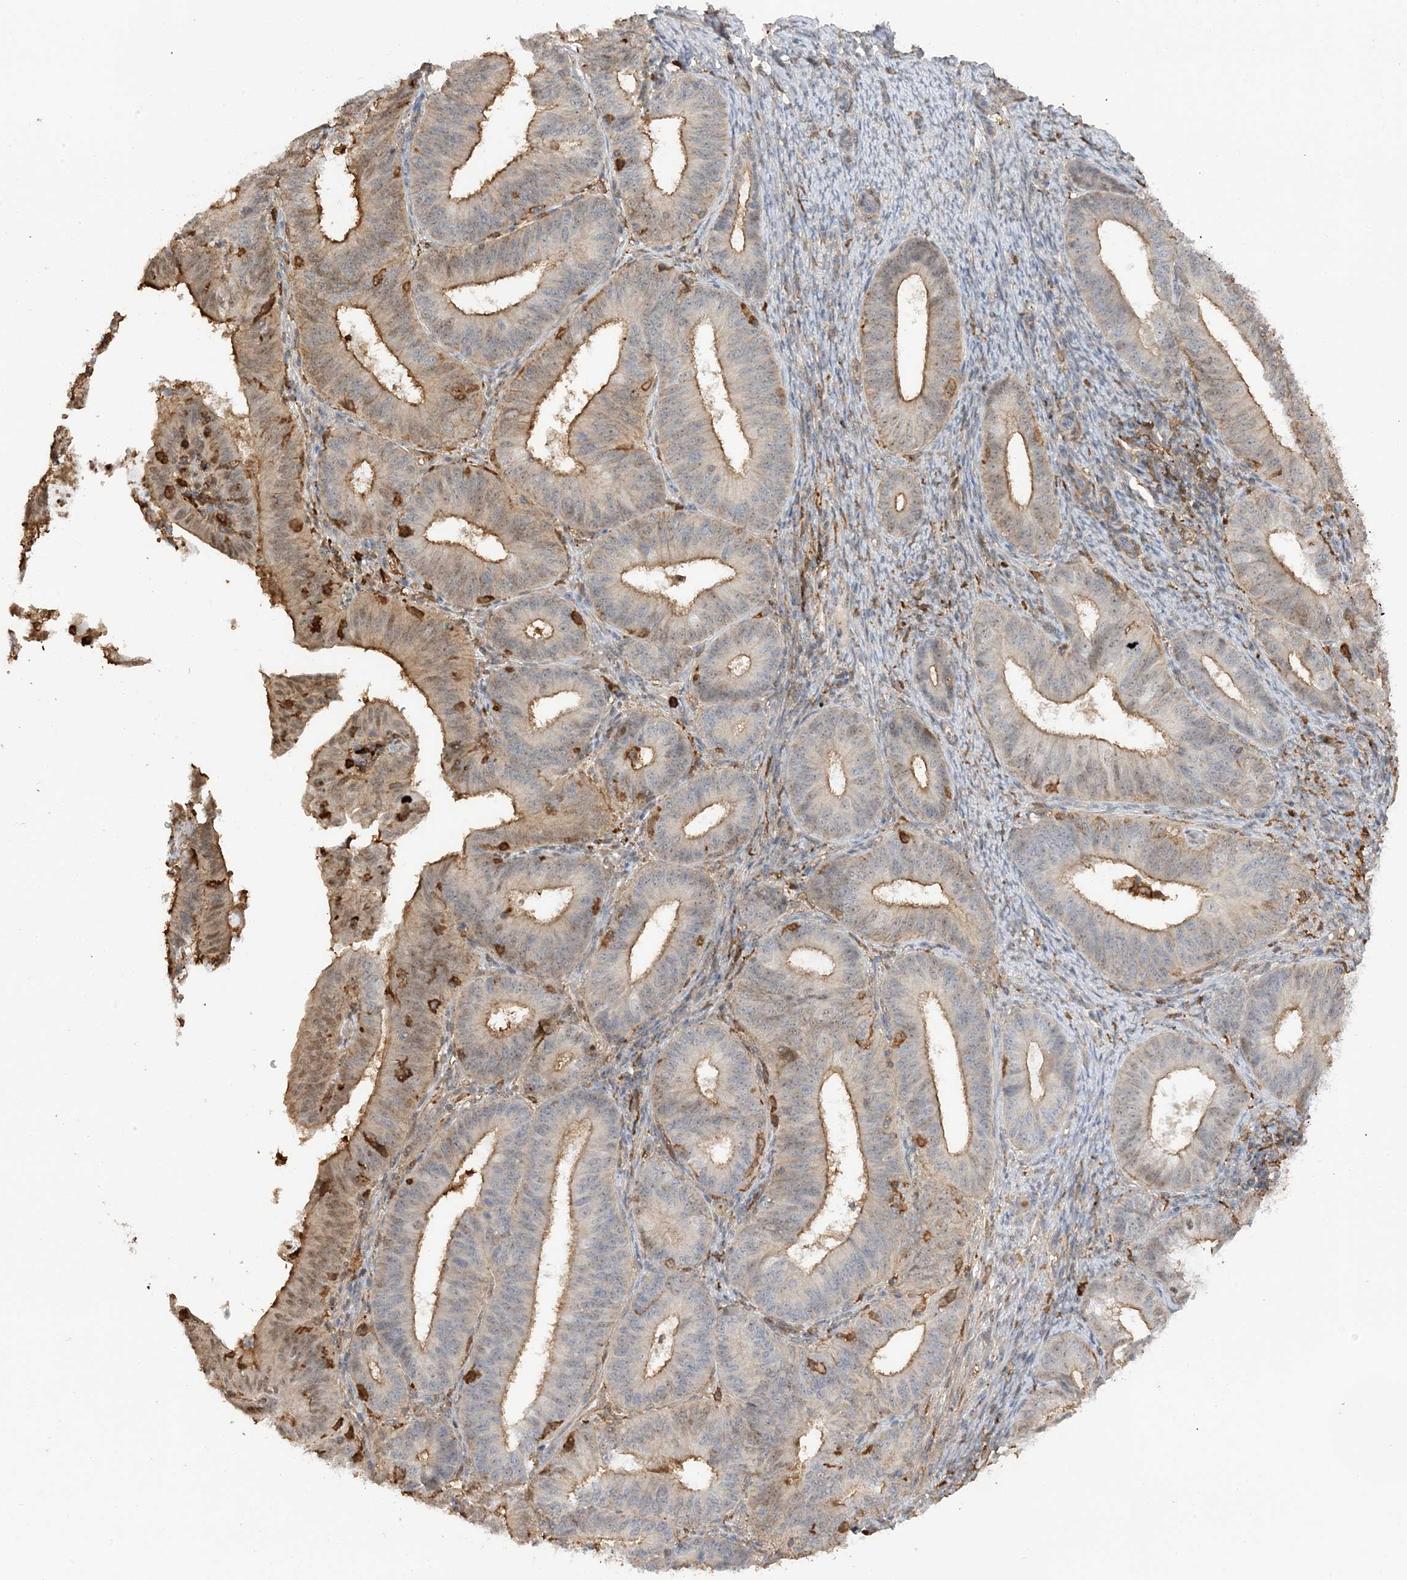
{"staining": {"intensity": "moderate", "quantity": "<25%", "location": "cytoplasmic/membranous"}, "tissue": "endometrial cancer", "cell_type": "Tumor cells", "image_type": "cancer", "snomed": [{"axis": "morphology", "description": "Adenocarcinoma, NOS"}, {"axis": "topography", "description": "Endometrium"}], "caption": "Brown immunohistochemical staining in human adenocarcinoma (endometrial) displays moderate cytoplasmic/membranous positivity in approximately <25% of tumor cells.", "gene": "PHACTR2", "patient": {"sex": "female", "age": 51}}